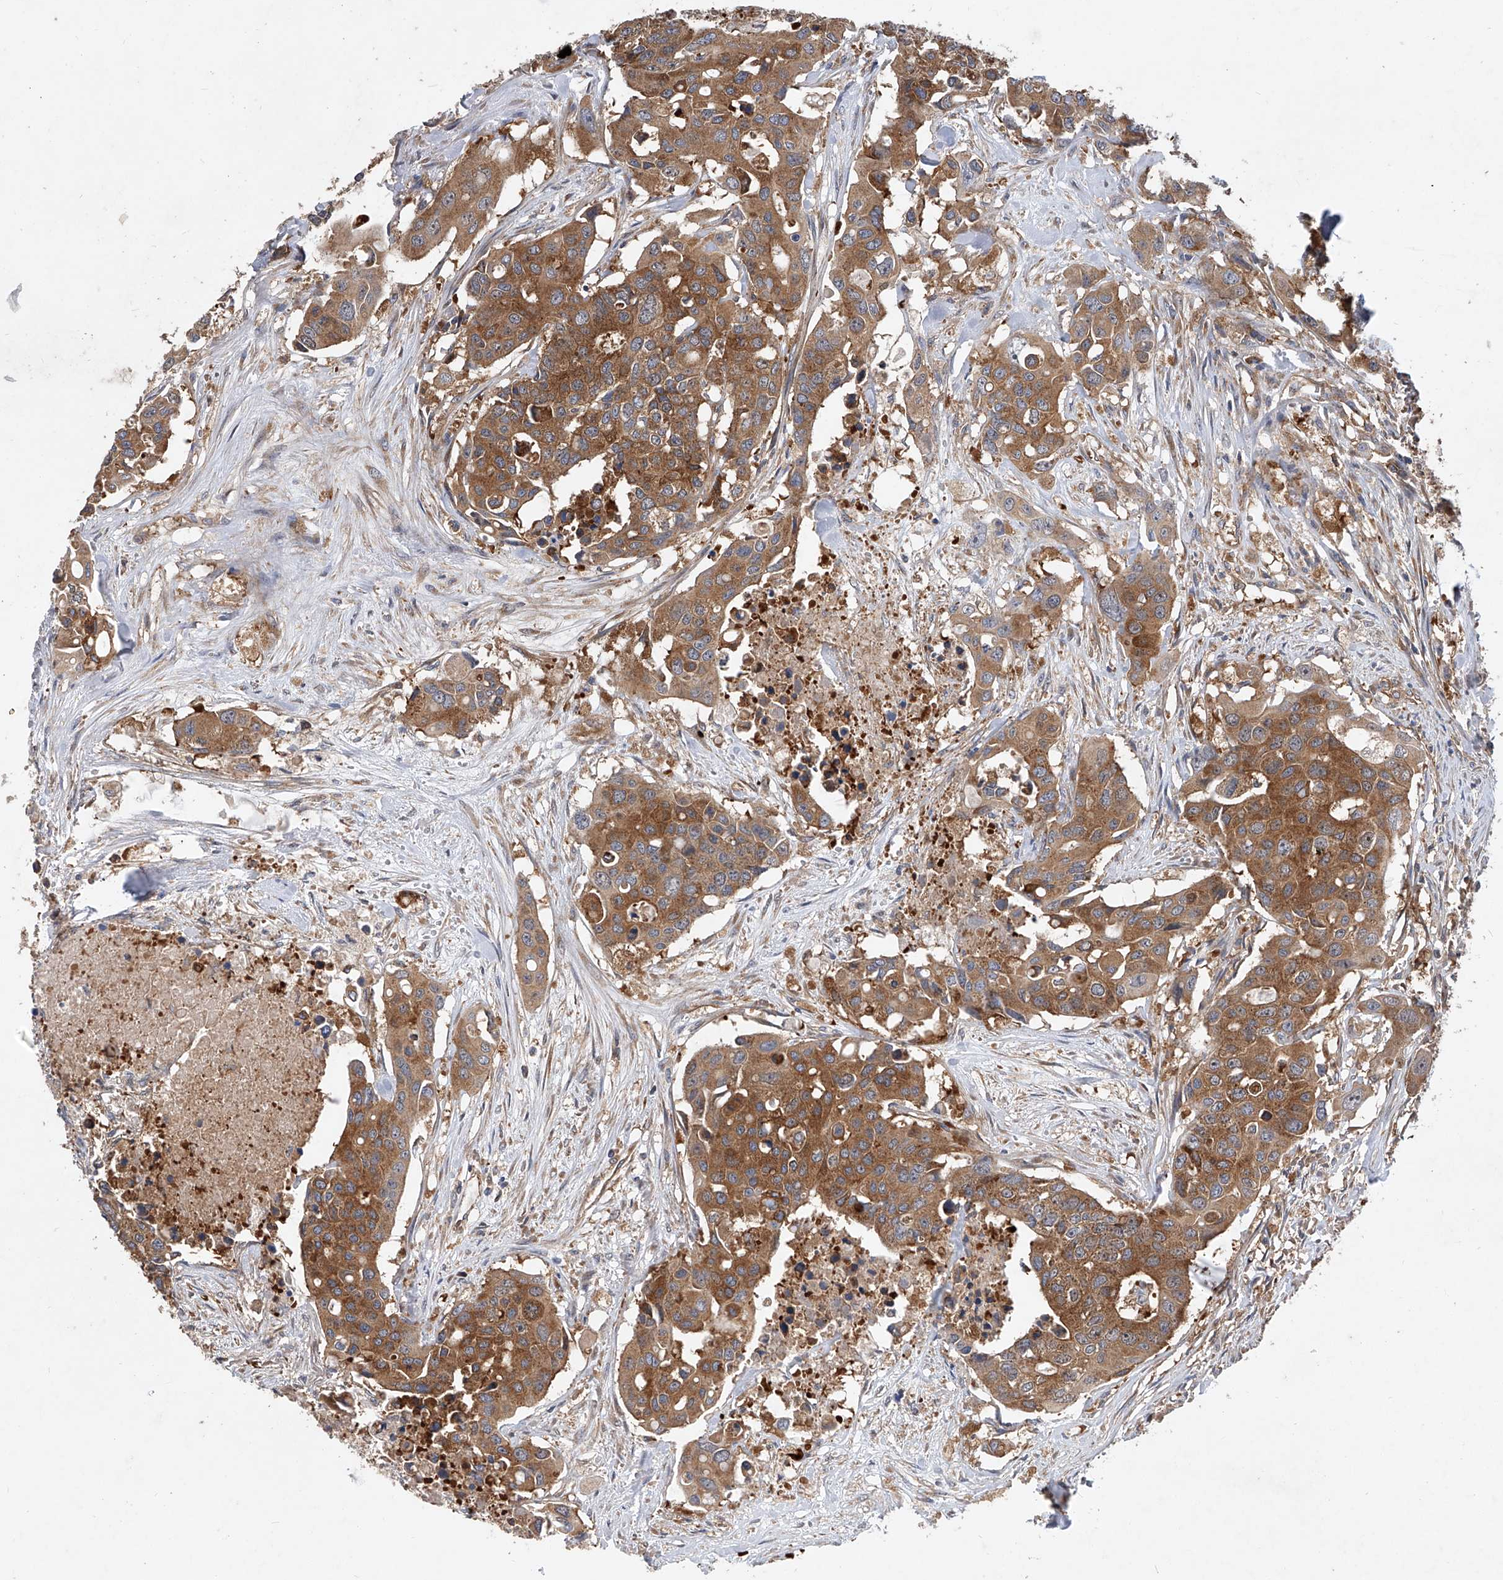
{"staining": {"intensity": "moderate", "quantity": ">75%", "location": "cytoplasmic/membranous"}, "tissue": "colorectal cancer", "cell_type": "Tumor cells", "image_type": "cancer", "snomed": [{"axis": "morphology", "description": "Adenocarcinoma, NOS"}, {"axis": "topography", "description": "Colon"}], "caption": "About >75% of tumor cells in human colorectal cancer (adenocarcinoma) demonstrate moderate cytoplasmic/membranous protein expression as visualized by brown immunohistochemical staining.", "gene": "CFAP410", "patient": {"sex": "male", "age": 77}}